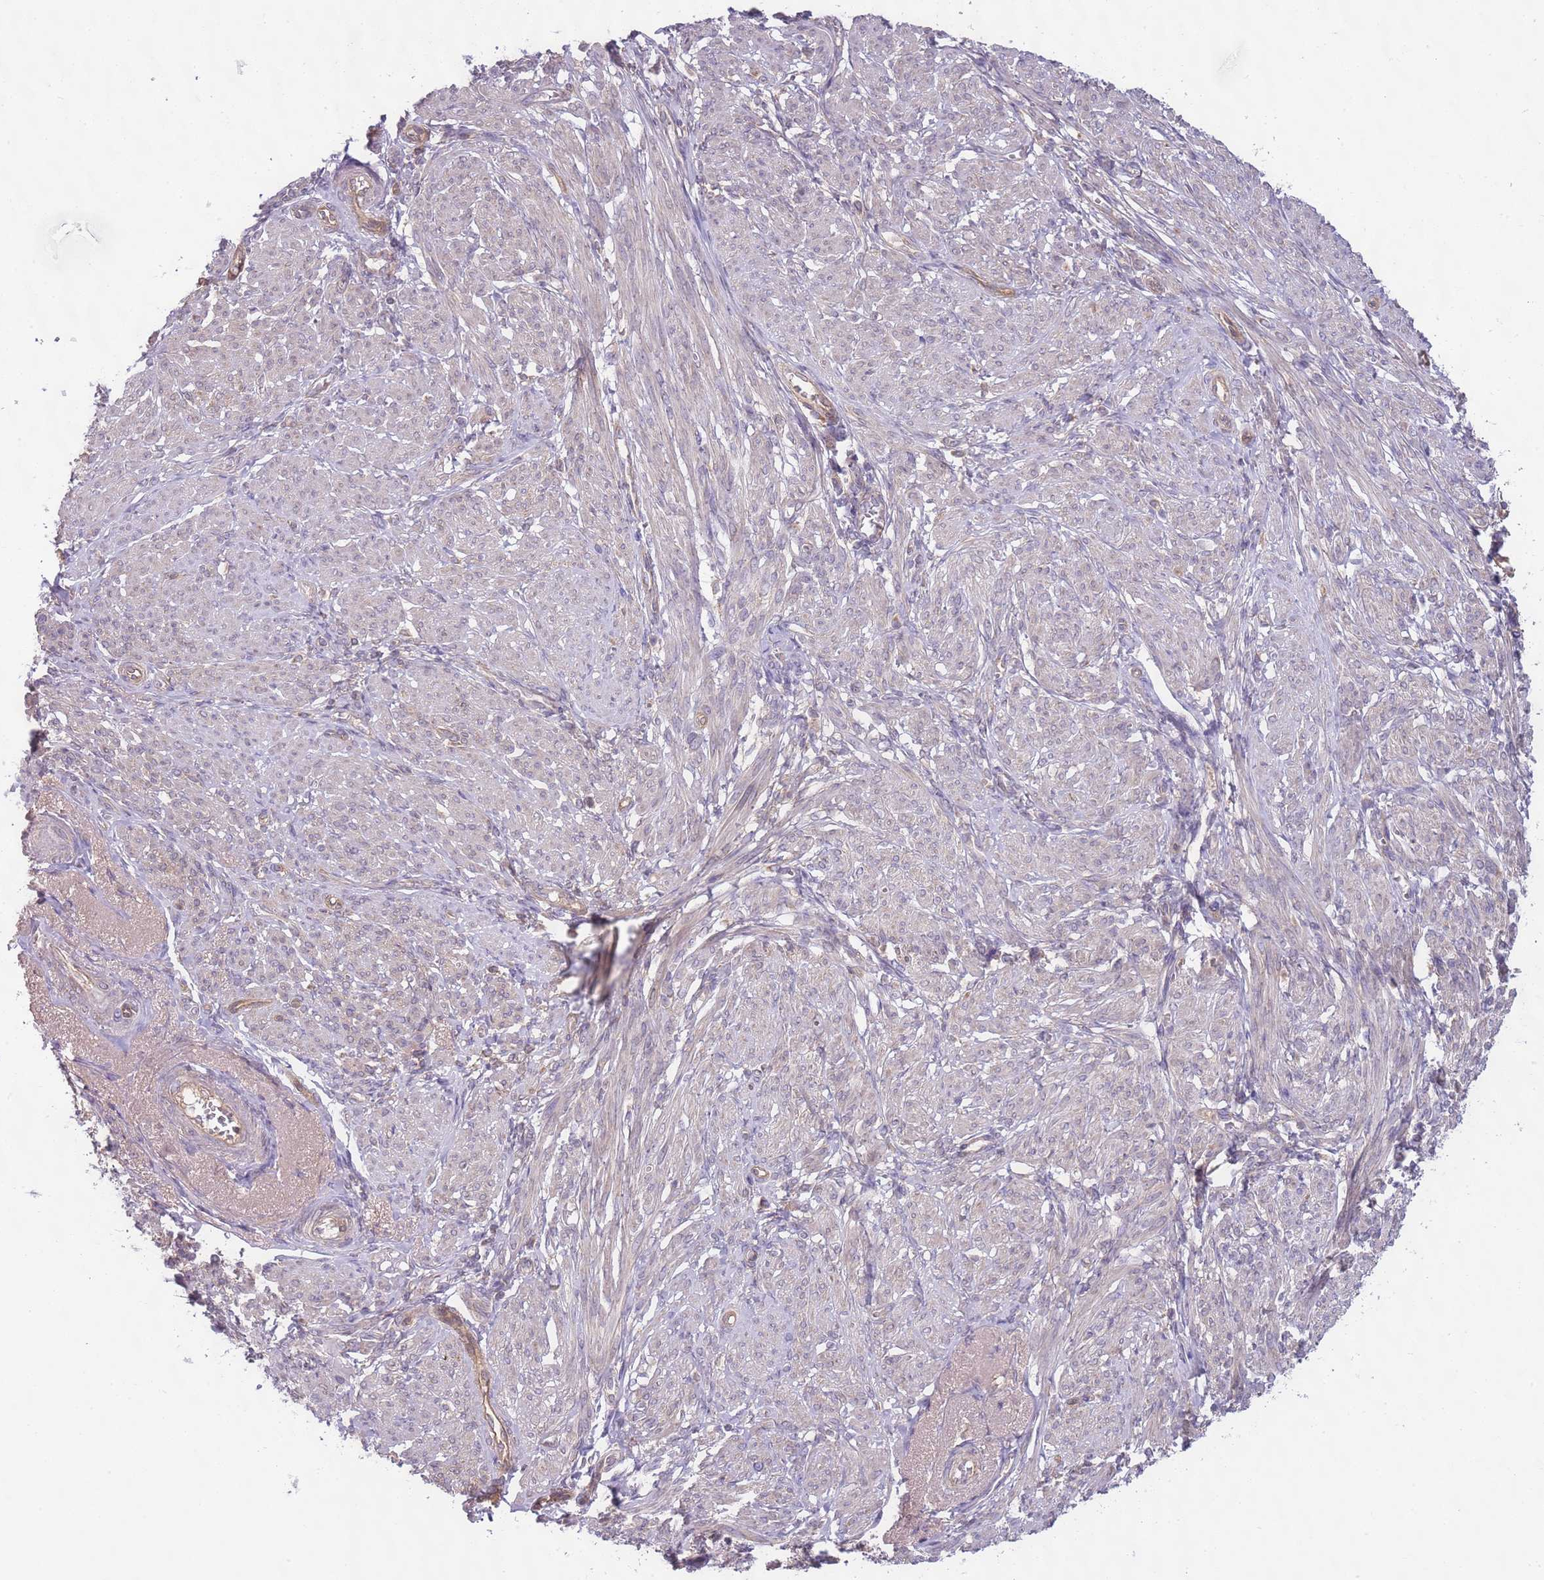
{"staining": {"intensity": "negative", "quantity": "none", "location": "none"}, "tissue": "smooth muscle", "cell_type": "Smooth muscle cells", "image_type": "normal", "snomed": [{"axis": "morphology", "description": "Normal tissue, NOS"}, {"axis": "topography", "description": "Smooth muscle"}], "caption": "An image of smooth muscle stained for a protein exhibits no brown staining in smooth muscle cells.", "gene": "SKOR2", "patient": {"sex": "female", "age": 39}}